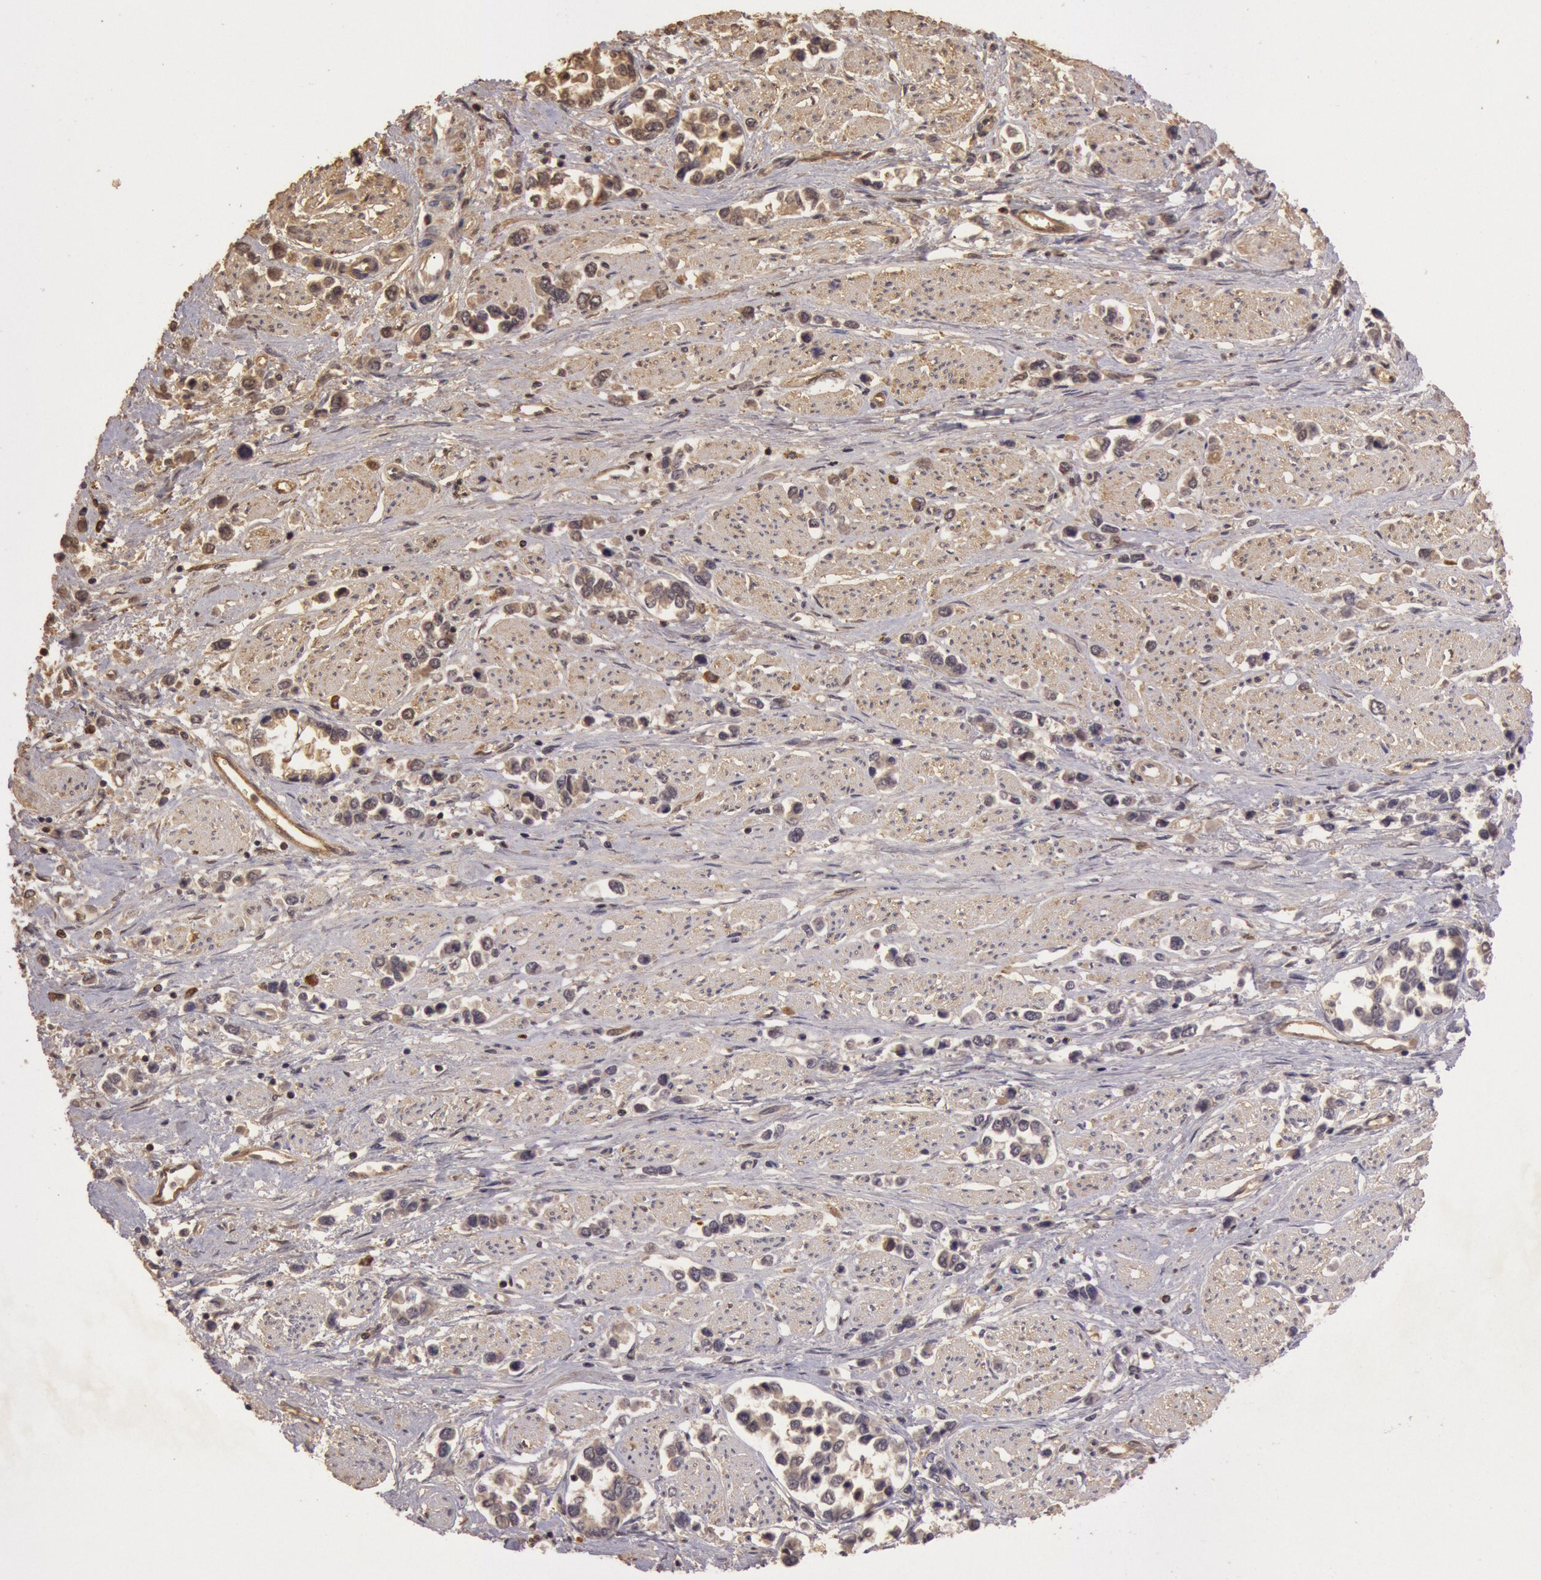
{"staining": {"intensity": "weak", "quantity": "25%-75%", "location": "cytoplasmic/membranous,nuclear"}, "tissue": "stomach cancer", "cell_type": "Tumor cells", "image_type": "cancer", "snomed": [{"axis": "morphology", "description": "Adenocarcinoma, NOS"}, {"axis": "topography", "description": "Stomach, upper"}], "caption": "DAB immunohistochemical staining of human adenocarcinoma (stomach) displays weak cytoplasmic/membranous and nuclear protein staining in about 25%-75% of tumor cells. (DAB IHC, brown staining for protein, blue staining for nuclei).", "gene": "SOD1", "patient": {"sex": "male", "age": 76}}